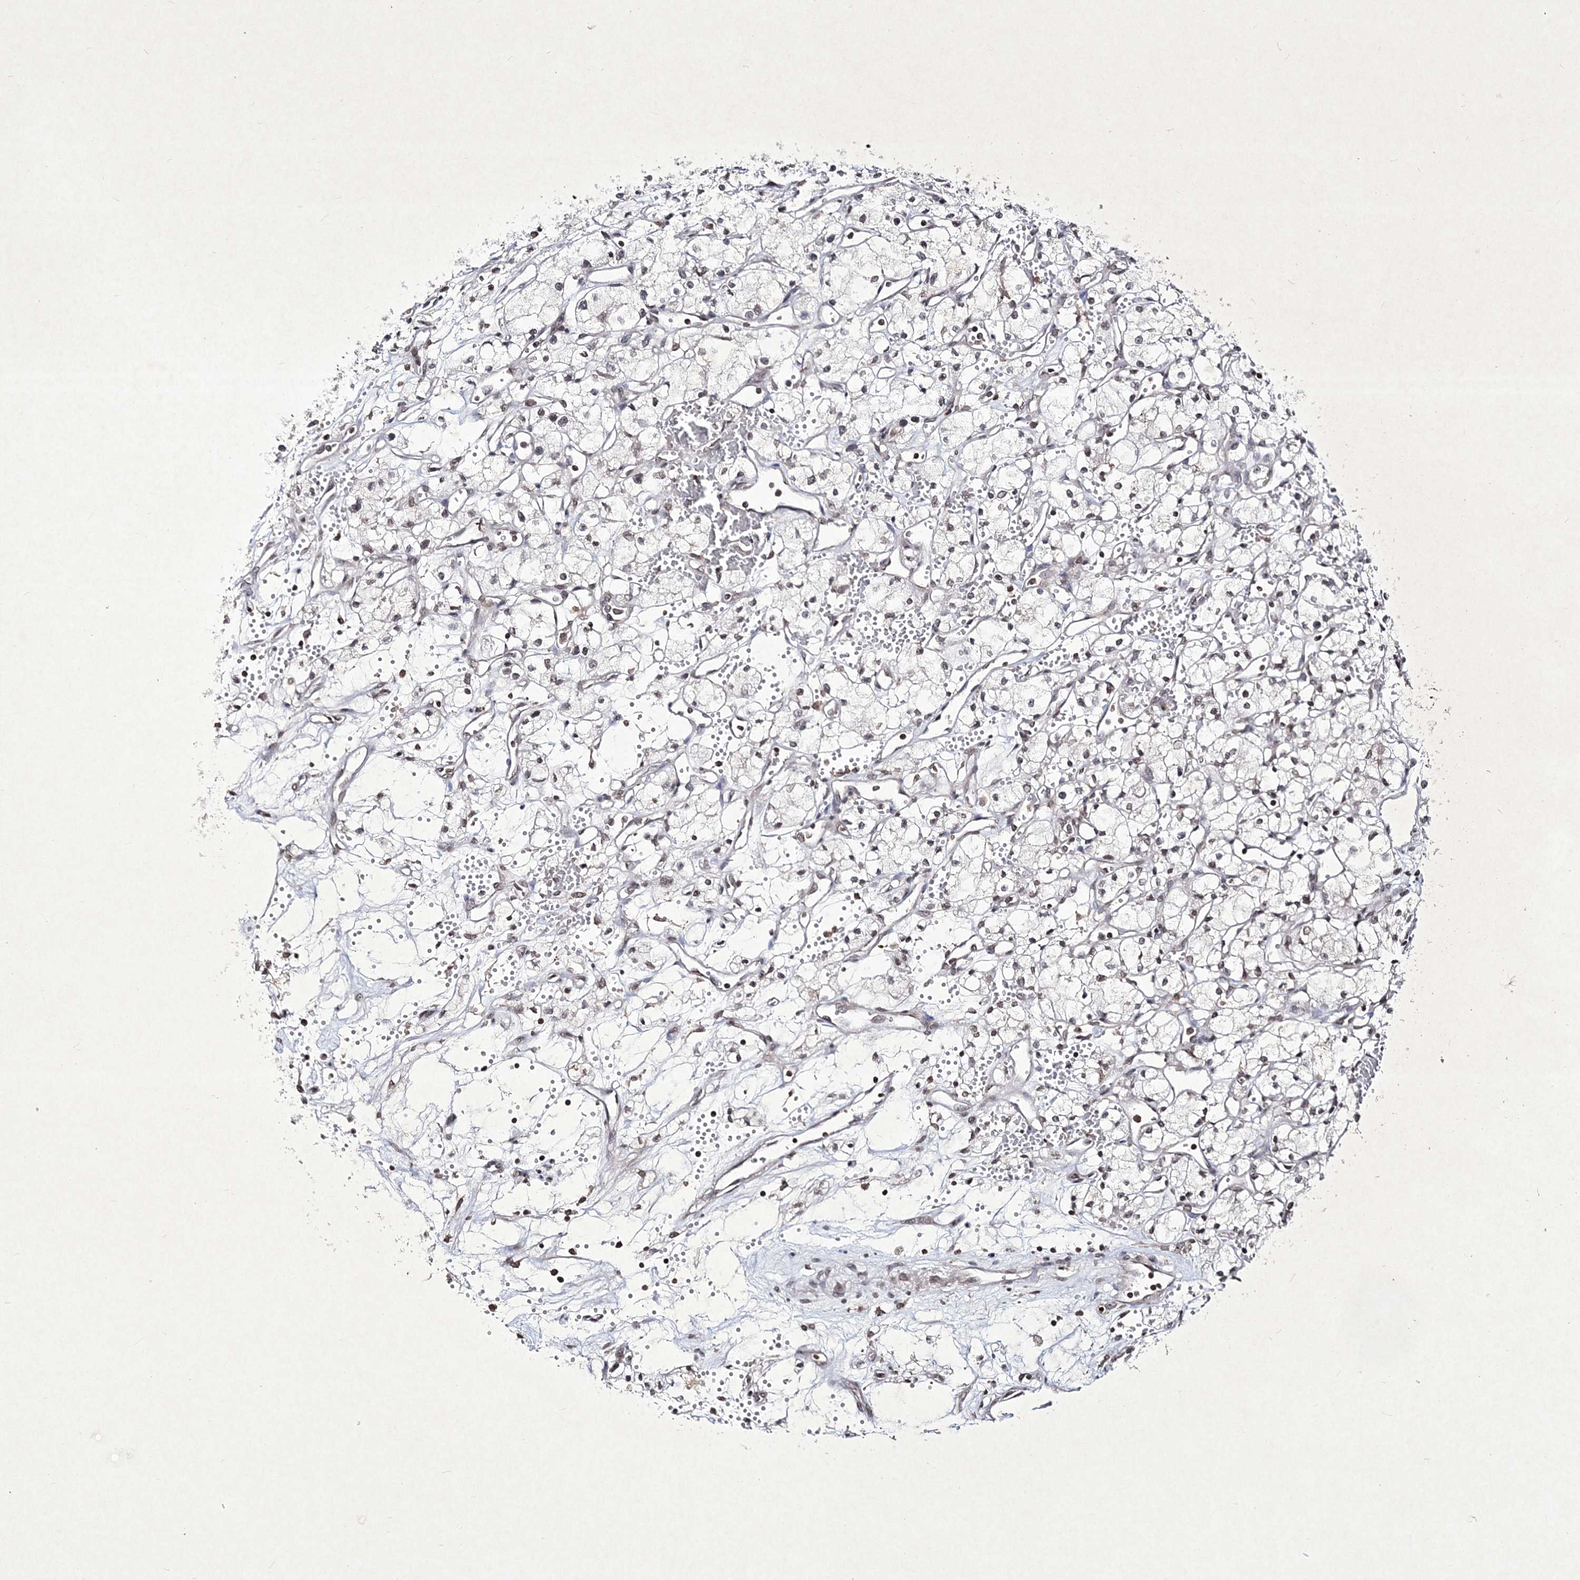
{"staining": {"intensity": "weak", "quantity": ">75%", "location": "nuclear"}, "tissue": "renal cancer", "cell_type": "Tumor cells", "image_type": "cancer", "snomed": [{"axis": "morphology", "description": "Adenocarcinoma, NOS"}, {"axis": "topography", "description": "Kidney"}], "caption": "This image demonstrates immunohistochemistry (IHC) staining of renal adenocarcinoma, with low weak nuclear positivity in approximately >75% of tumor cells.", "gene": "SOWAHB", "patient": {"sex": "male", "age": 59}}